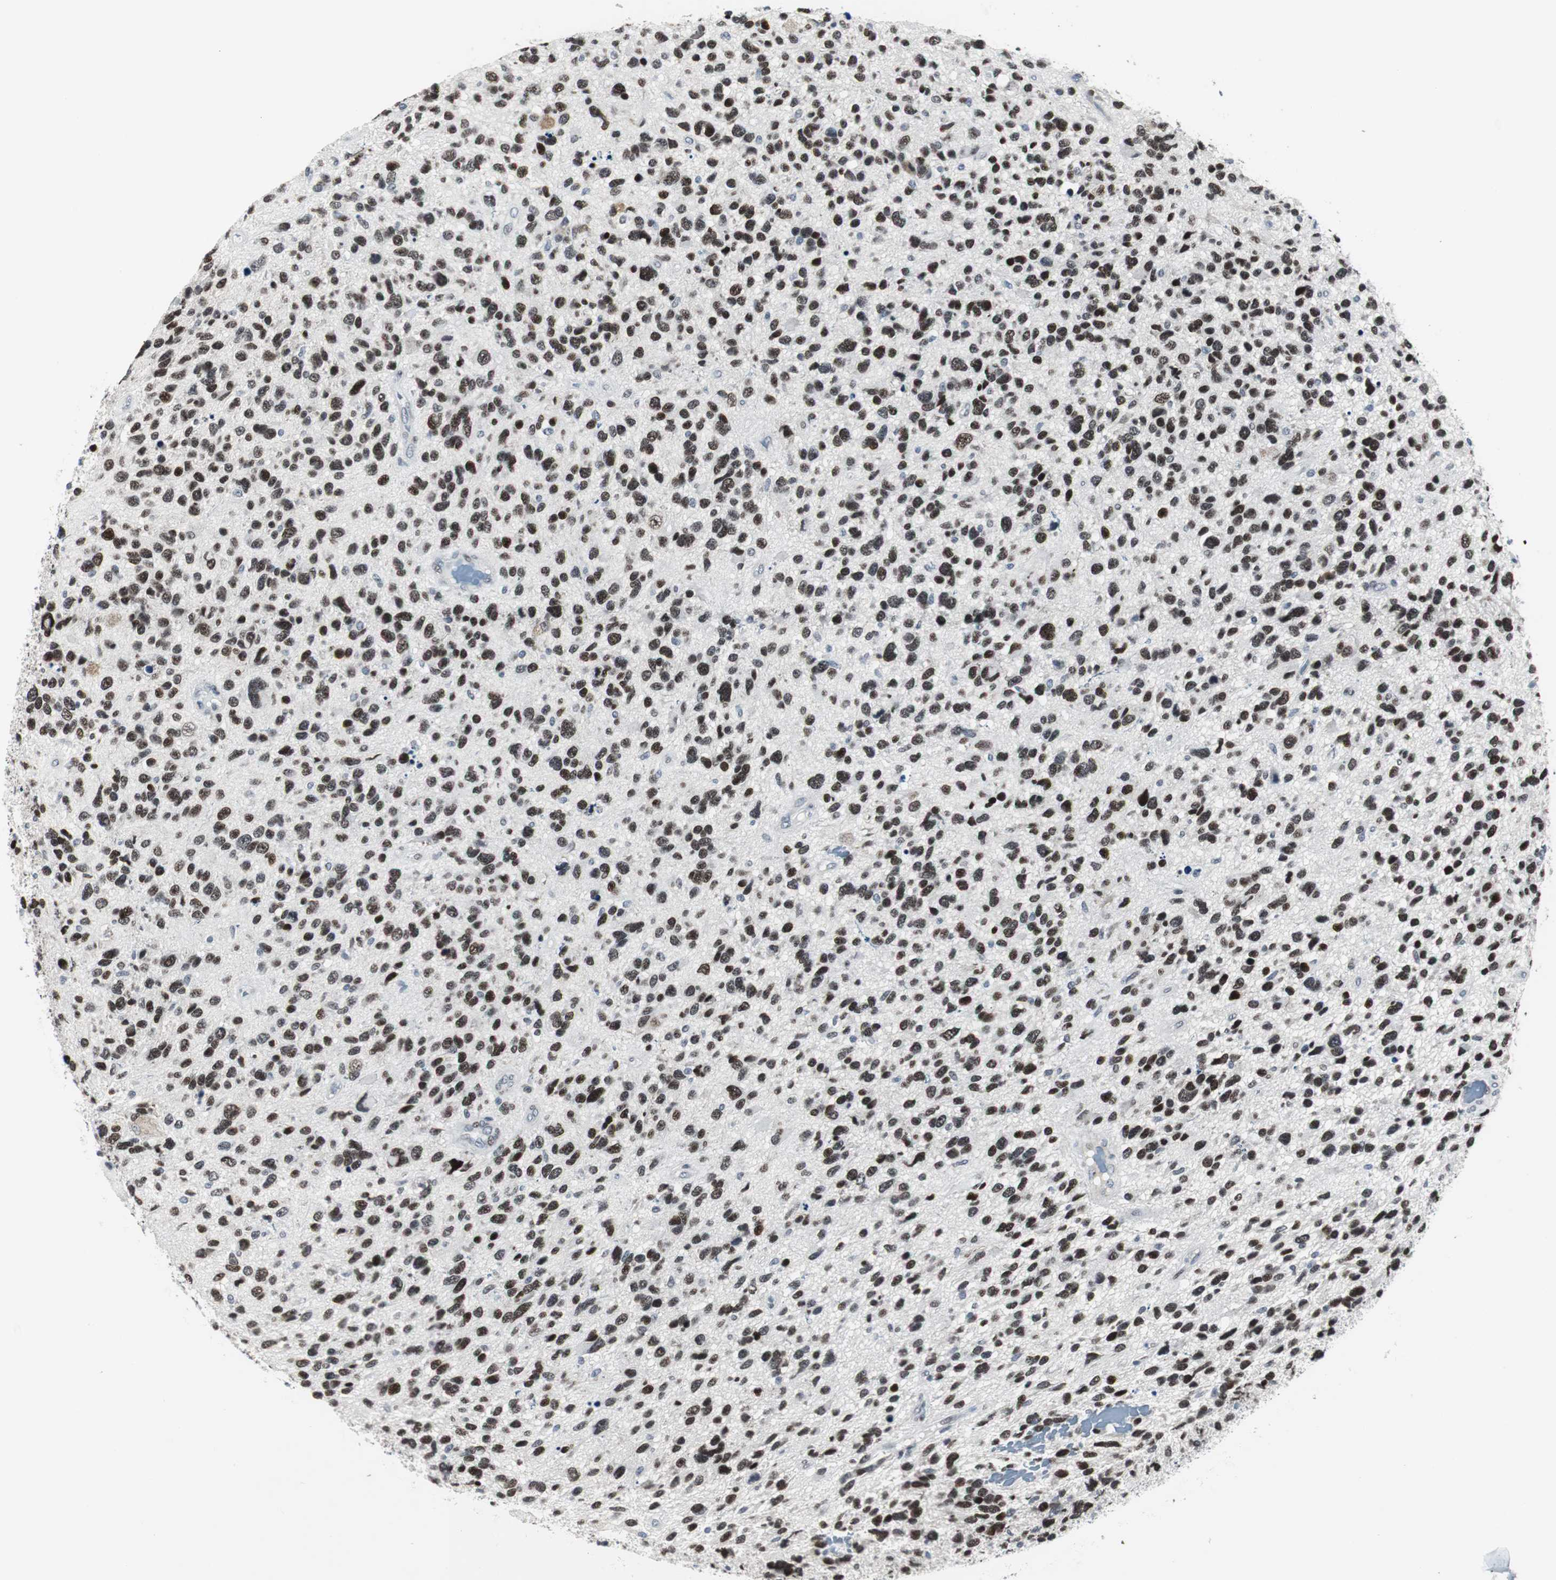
{"staining": {"intensity": "strong", "quantity": ">75%", "location": "nuclear"}, "tissue": "glioma", "cell_type": "Tumor cells", "image_type": "cancer", "snomed": [{"axis": "morphology", "description": "Glioma, malignant, High grade"}, {"axis": "topography", "description": "Brain"}], "caption": "Protein expression analysis of glioma displays strong nuclear expression in approximately >75% of tumor cells.", "gene": "MTA1", "patient": {"sex": "female", "age": 58}}